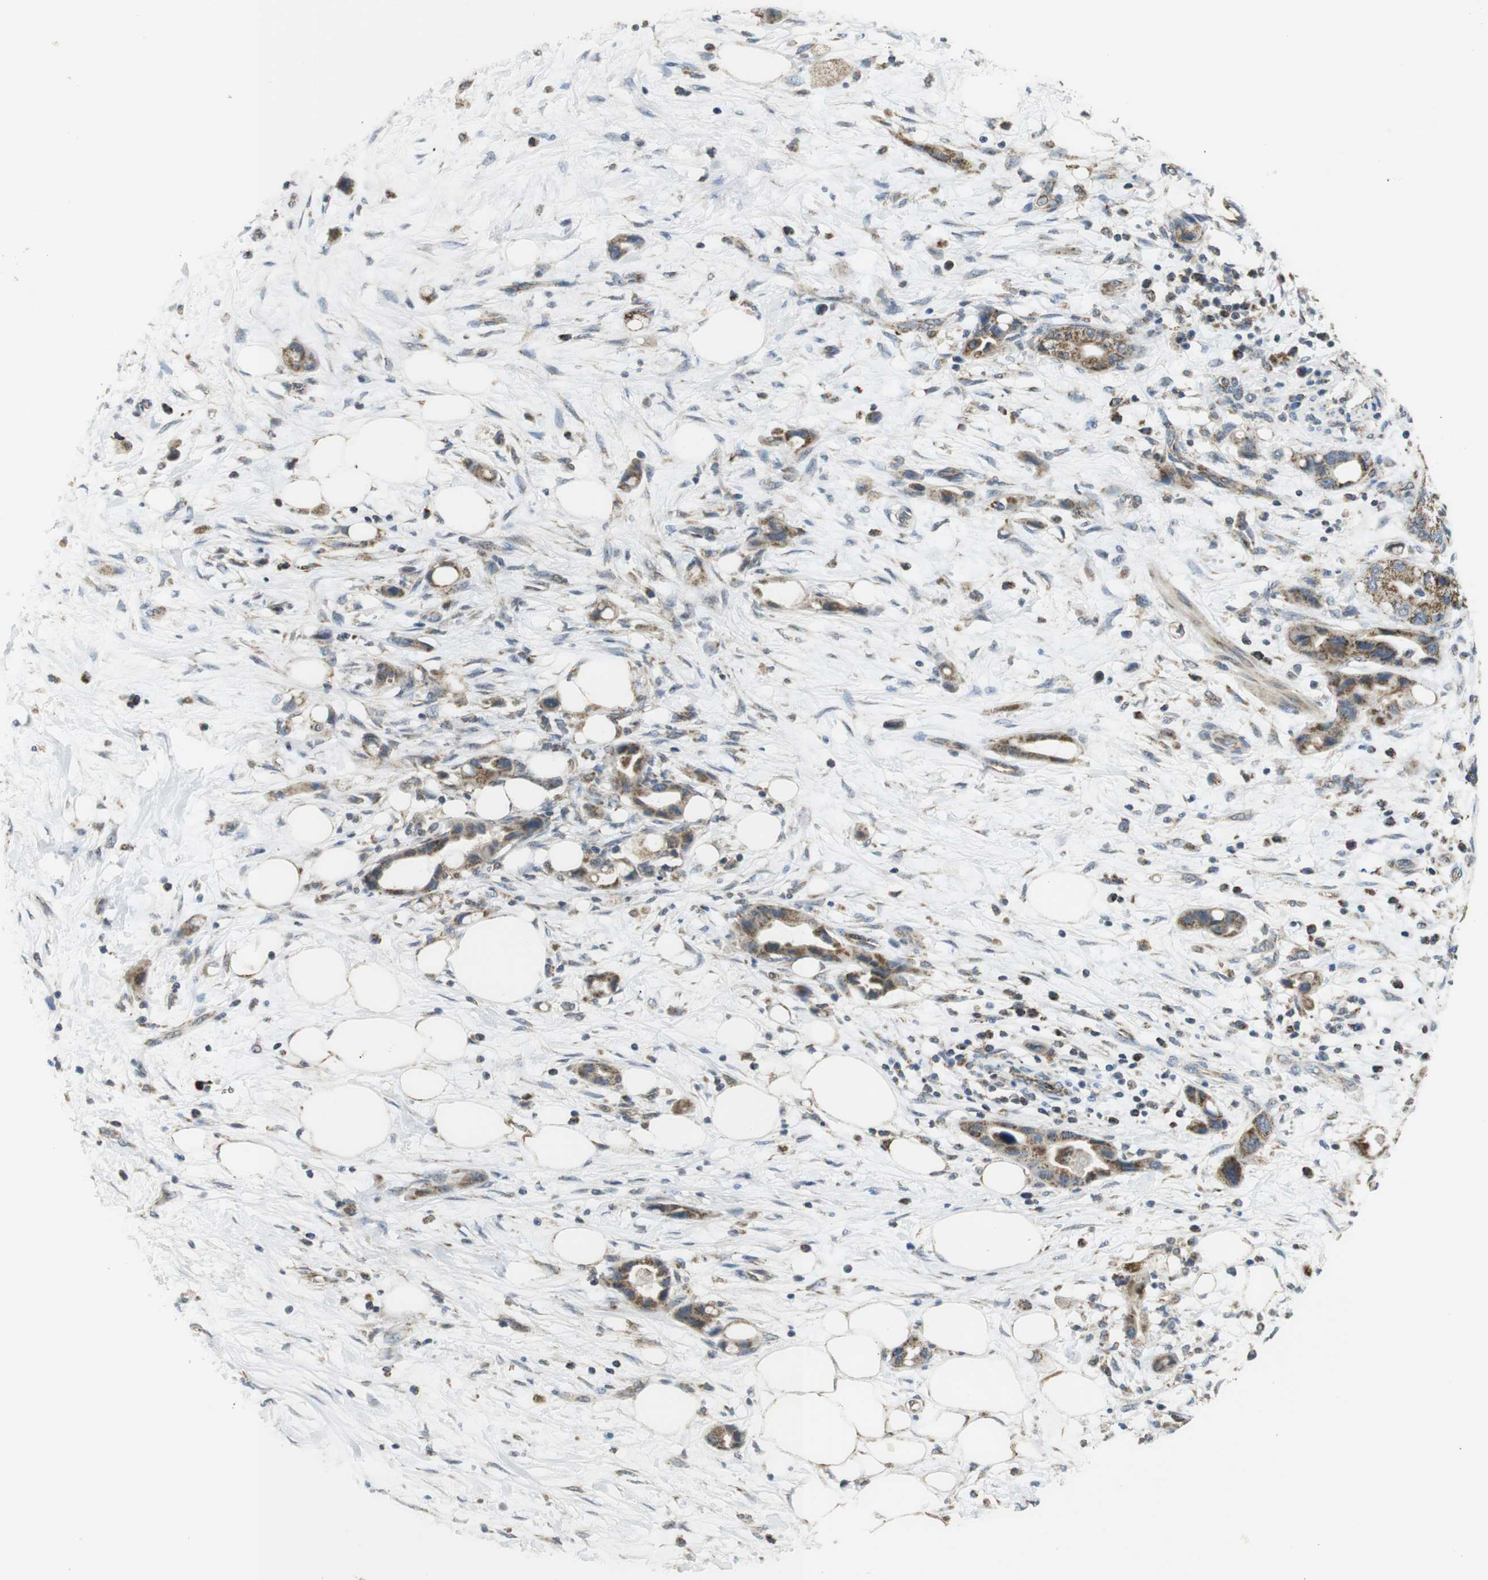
{"staining": {"intensity": "moderate", "quantity": "25%-75%", "location": "cytoplasmic/membranous"}, "tissue": "pancreatic cancer", "cell_type": "Tumor cells", "image_type": "cancer", "snomed": [{"axis": "morphology", "description": "Adenocarcinoma, NOS"}, {"axis": "topography", "description": "Pancreas"}], "caption": "The immunohistochemical stain labels moderate cytoplasmic/membranous positivity in tumor cells of pancreatic adenocarcinoma tissue.", "gene": "CALHM2", "patient": {"sex": "female", "age": 57}}